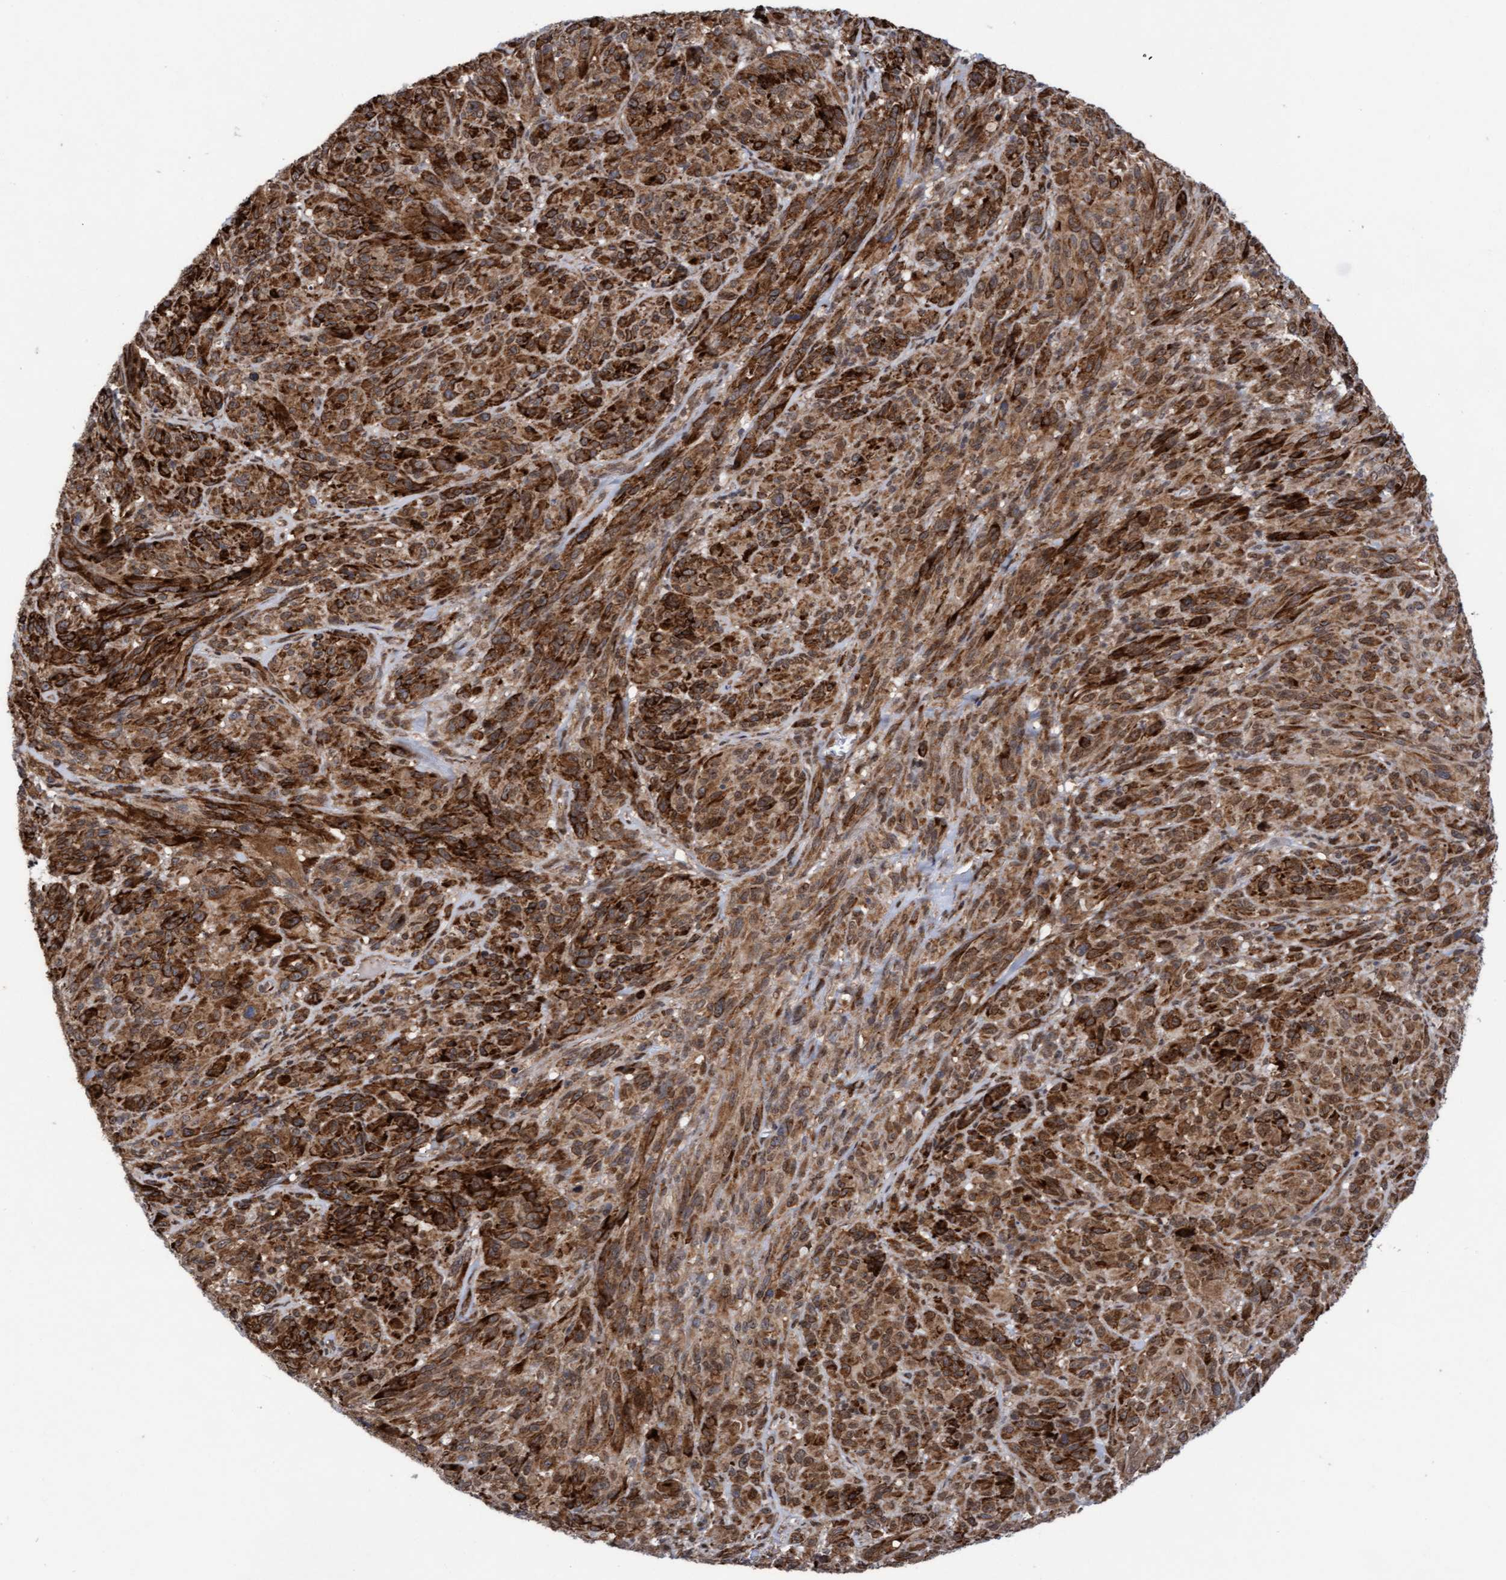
{"staining": {"intensity": "strong", "quantity": ">75%", "location": "cytoplasmic/membranous"}, "tissue": "melanoma", "cell_type": "Tumor cells", "image_type": "cancer", "snomed": [{"axis": "morphology", "description": "Malignant melanoma, NOS"}, {"axis": "topography", "description": "Skin of head"}], "caption": "Human melanoma stained for a protein (brown) exhibits strong cytoplasmic/membranous positive expression in about >75% of tumor cells.", "gene": "TANC2", "patient": {"sex": "male", "age": 96}}